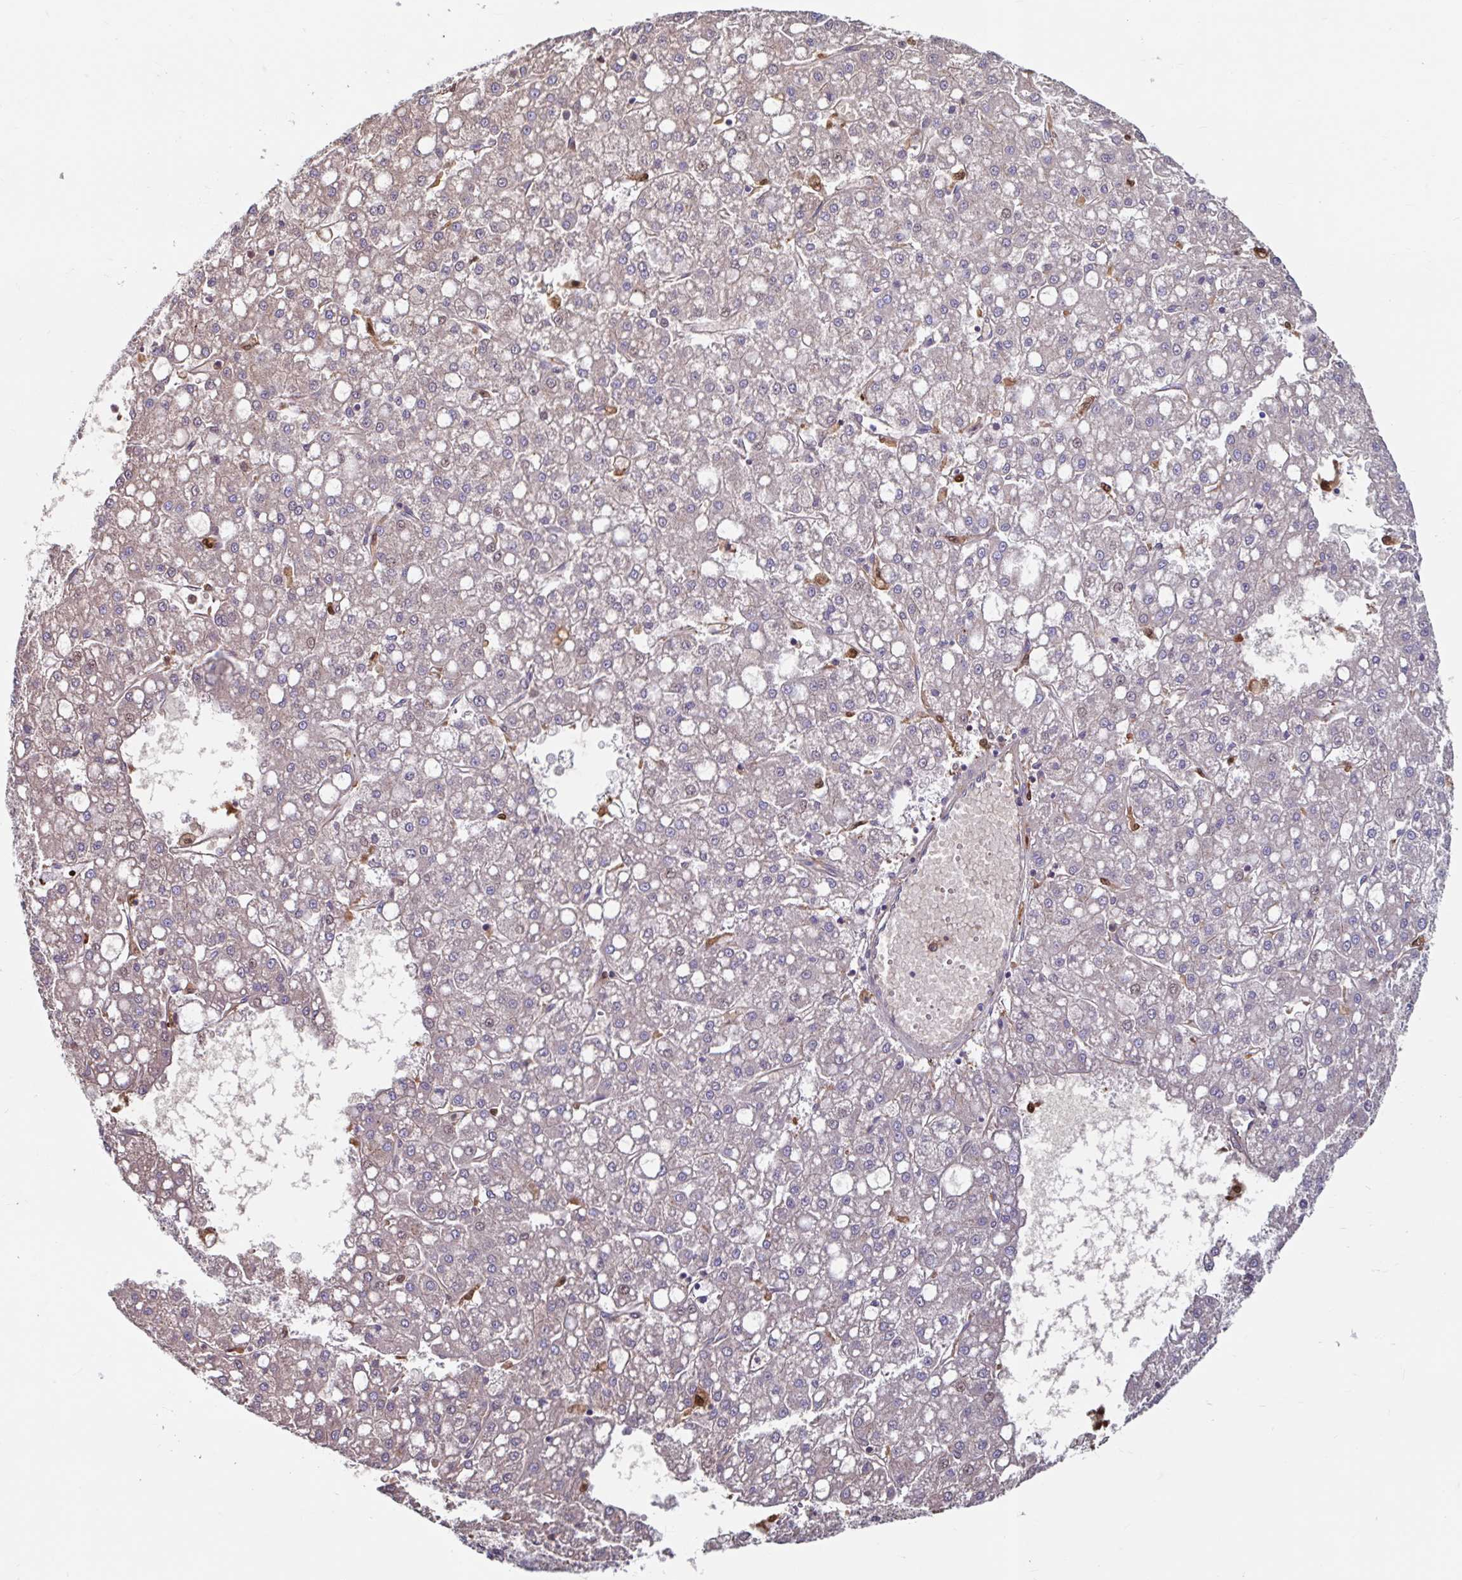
{"staining": {"intensity": "negative", "quantity": "none", "location": "none"}, "tissue": "liver cancer", "cell_type": "Tumor cells", "image_type": "cancer", "snomed": [{"axis": "morphology", "description": "Carcinoma, Hepatocellular, NOS"}, {"axis": "topography", "description": "Liver"}], "caption": "Tumor cells are negative for protein expression in human liver cancer (hepatocellular carcinoma).", "gene": "BLVRA", "patient": {"sex": "male", "age": 67}}